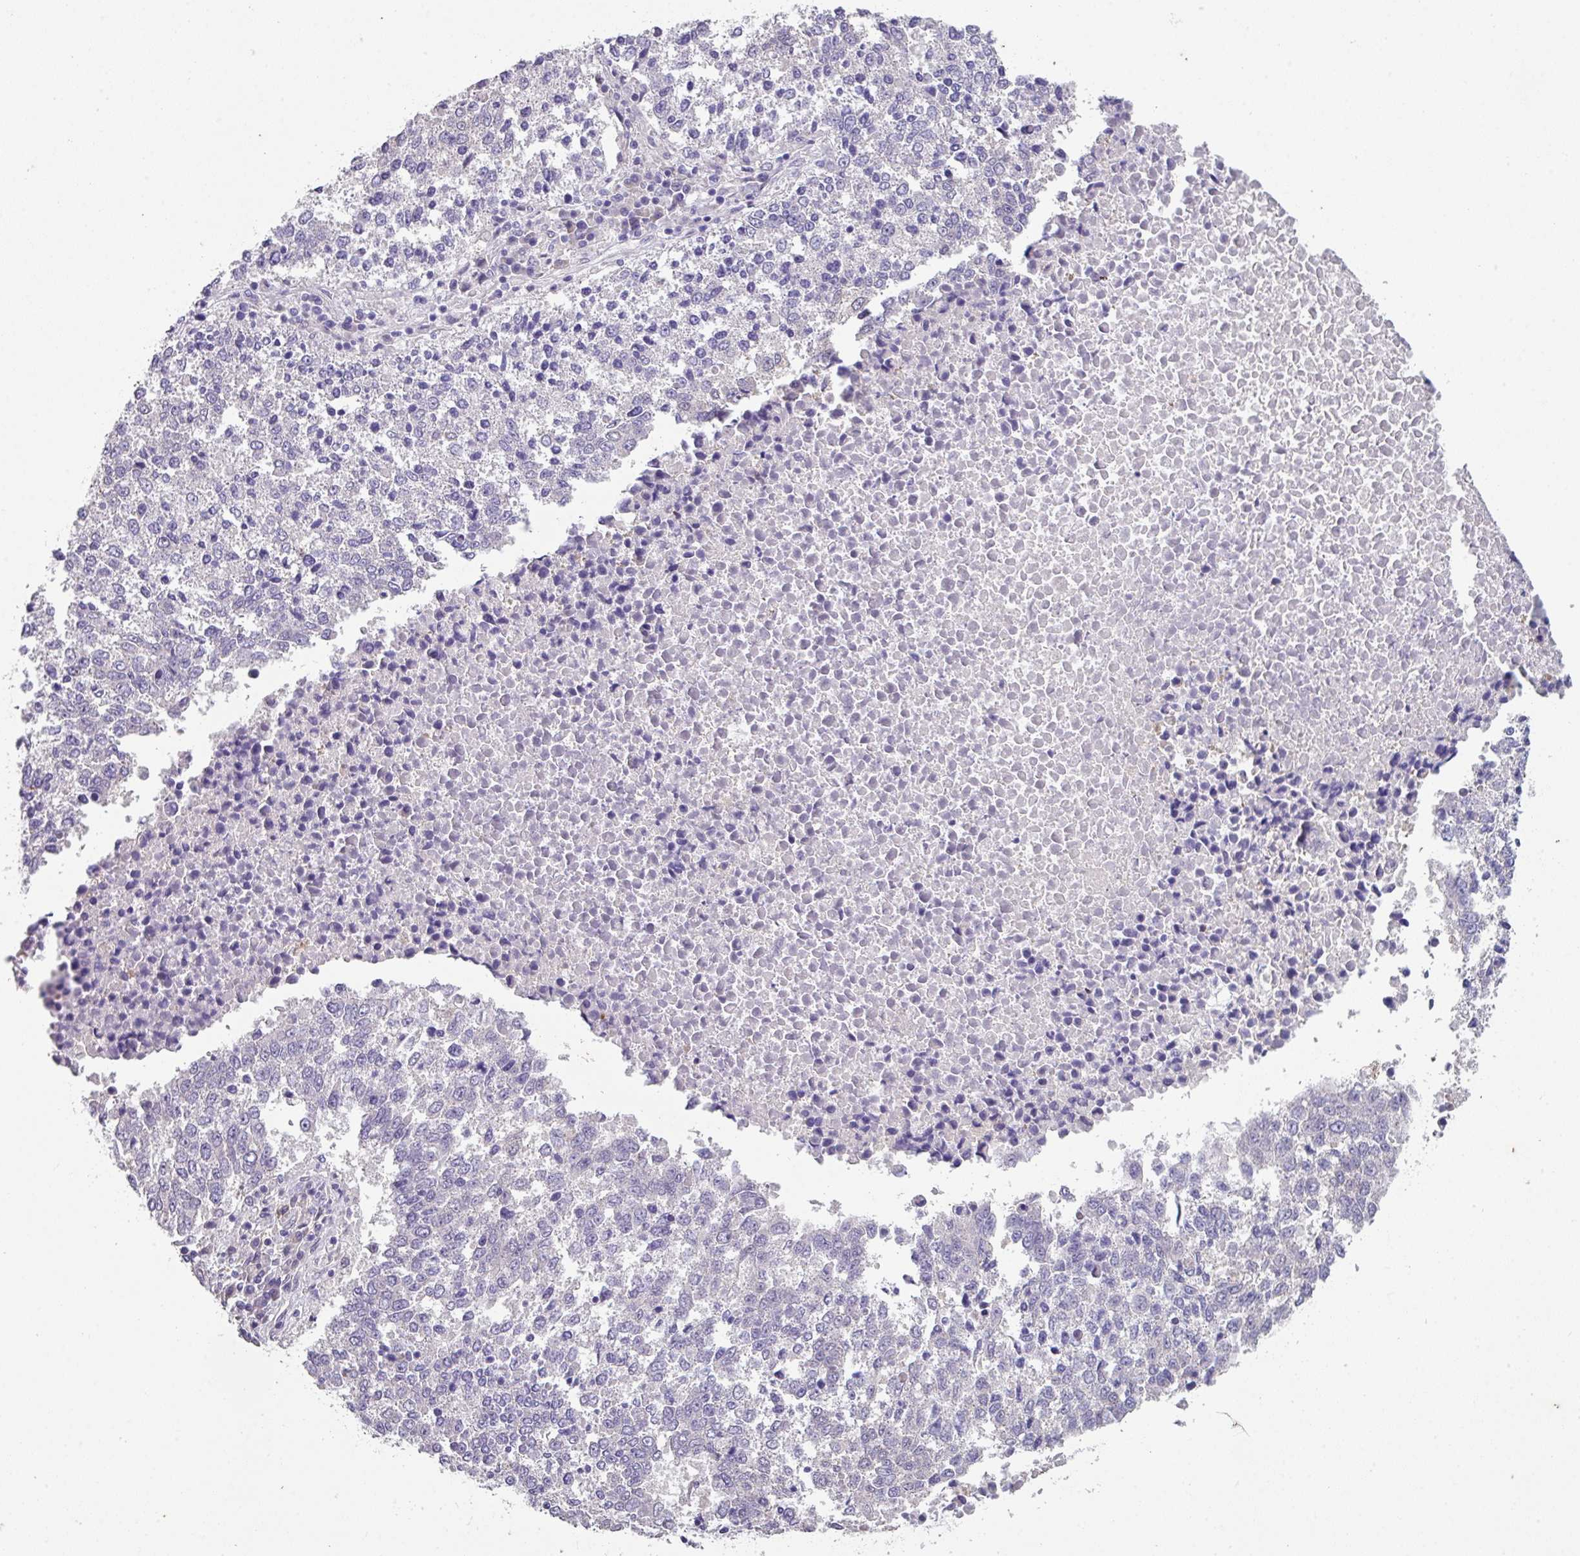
{"staining": {"intensity": "negative", "quantity": "none", "location": "none"}, "tissue": "lung cancer", "cell_type": "Tumor cells", "image_type": "cancer", "snomed": [{"axis": "morphology", "description": "Squamous cell carcinoma, NOS"}, {"axis": "topography", "description": "Lung"}], "caption": "Tumor cells are negative for protein expression in human lung cancer.", "gene": "ZFP3", "patient": {"sex": "male", "age": 73}}